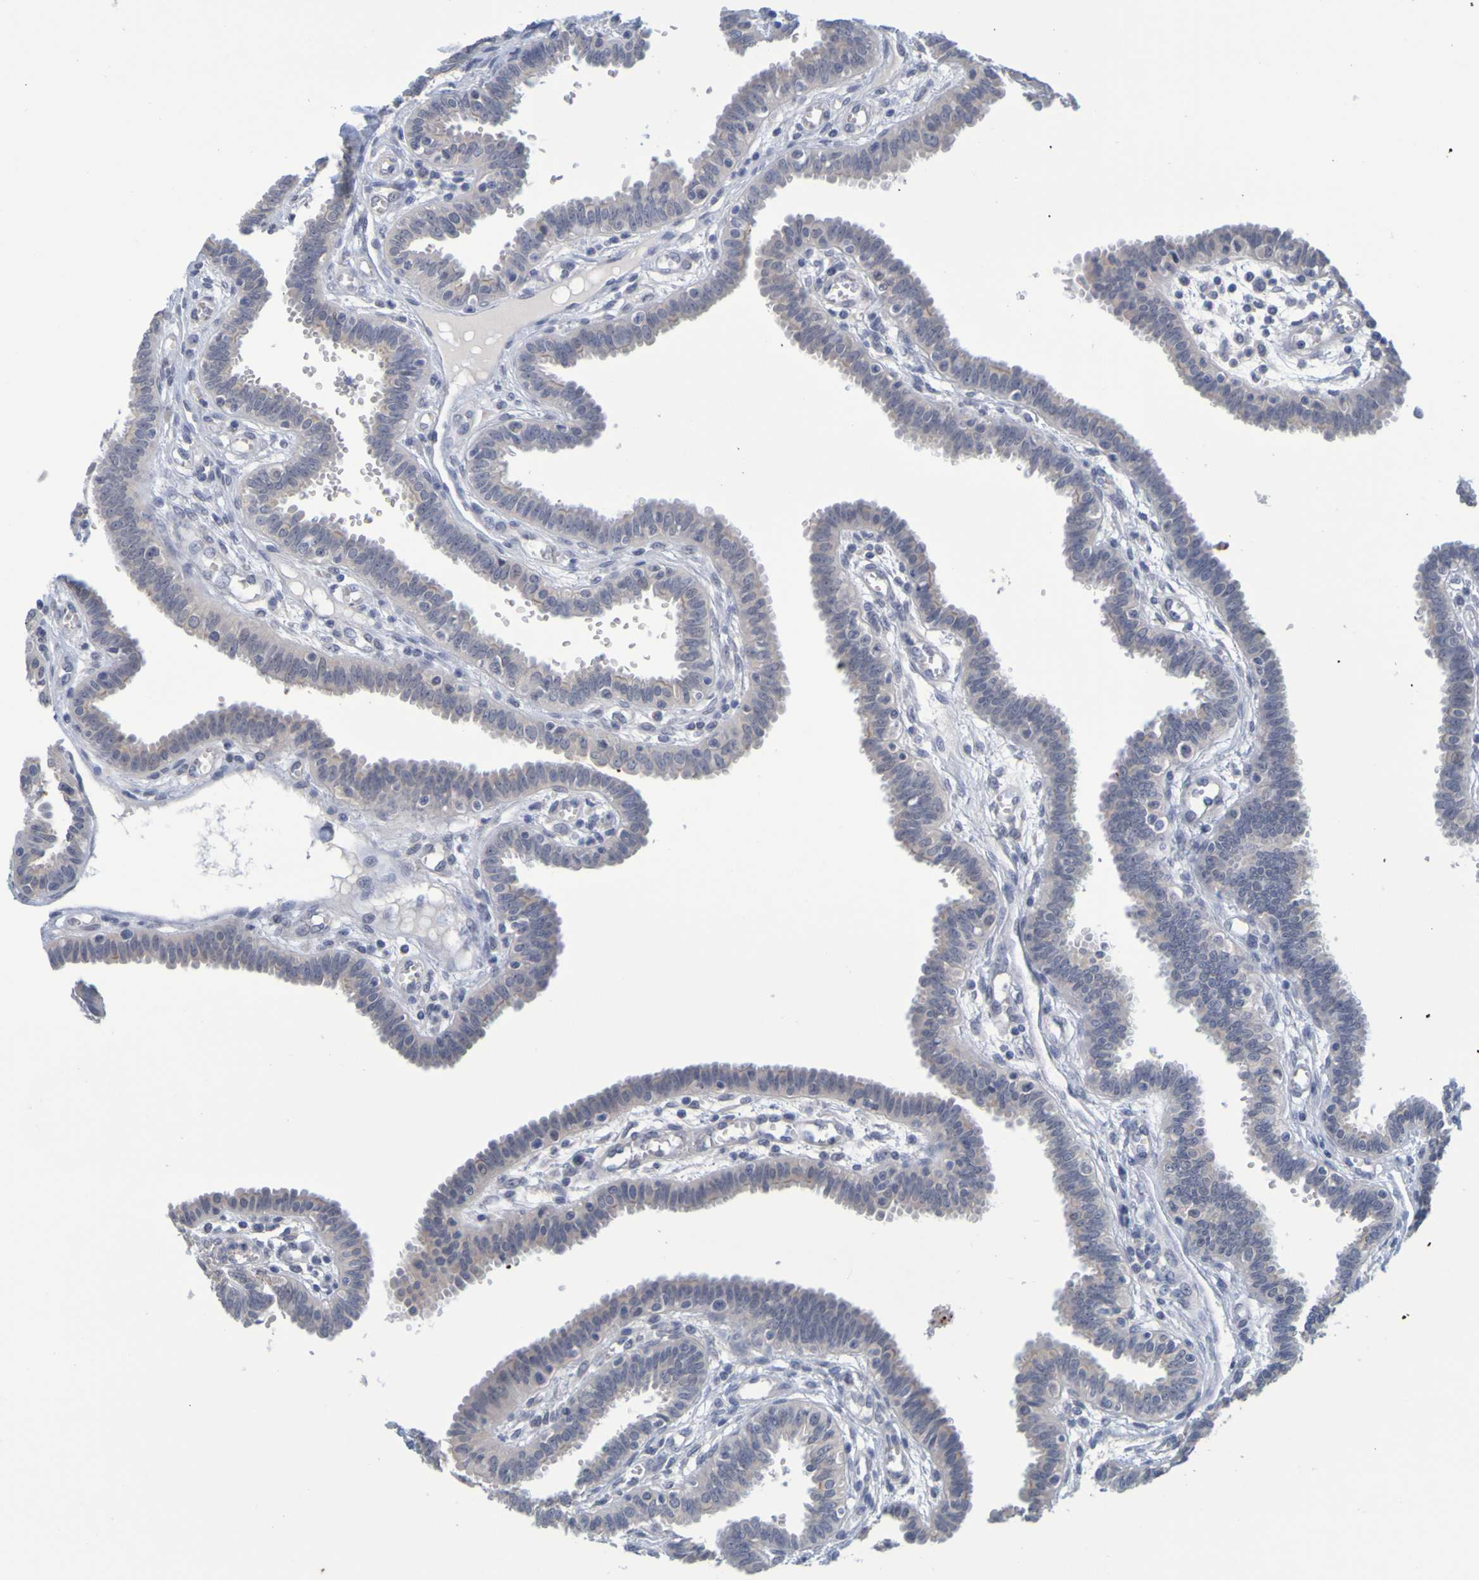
{"staining": {"intensity": "negative", "quantity": "none", "location": "none"}, "tissue": "fallopian tube", "cell_type": "Glandular cells", "image_type": "normal", "snomed": [{"axis": "morphology", "description": "Normal tissue, NOS"}, {"axis": "topography", "description": "Fallopian tube"}], "caption": "A high-resolution micrograph shows IHC staining of unremarkable fallopian tube, which exhibits no significant staining in glandular cells. (DAB (3,3'-diaminobenzidine) IHC visualized using brightfield microscopy, high magnification).", "gene": "ENDOU", "patient": {"sex": "female", "age": 32}}